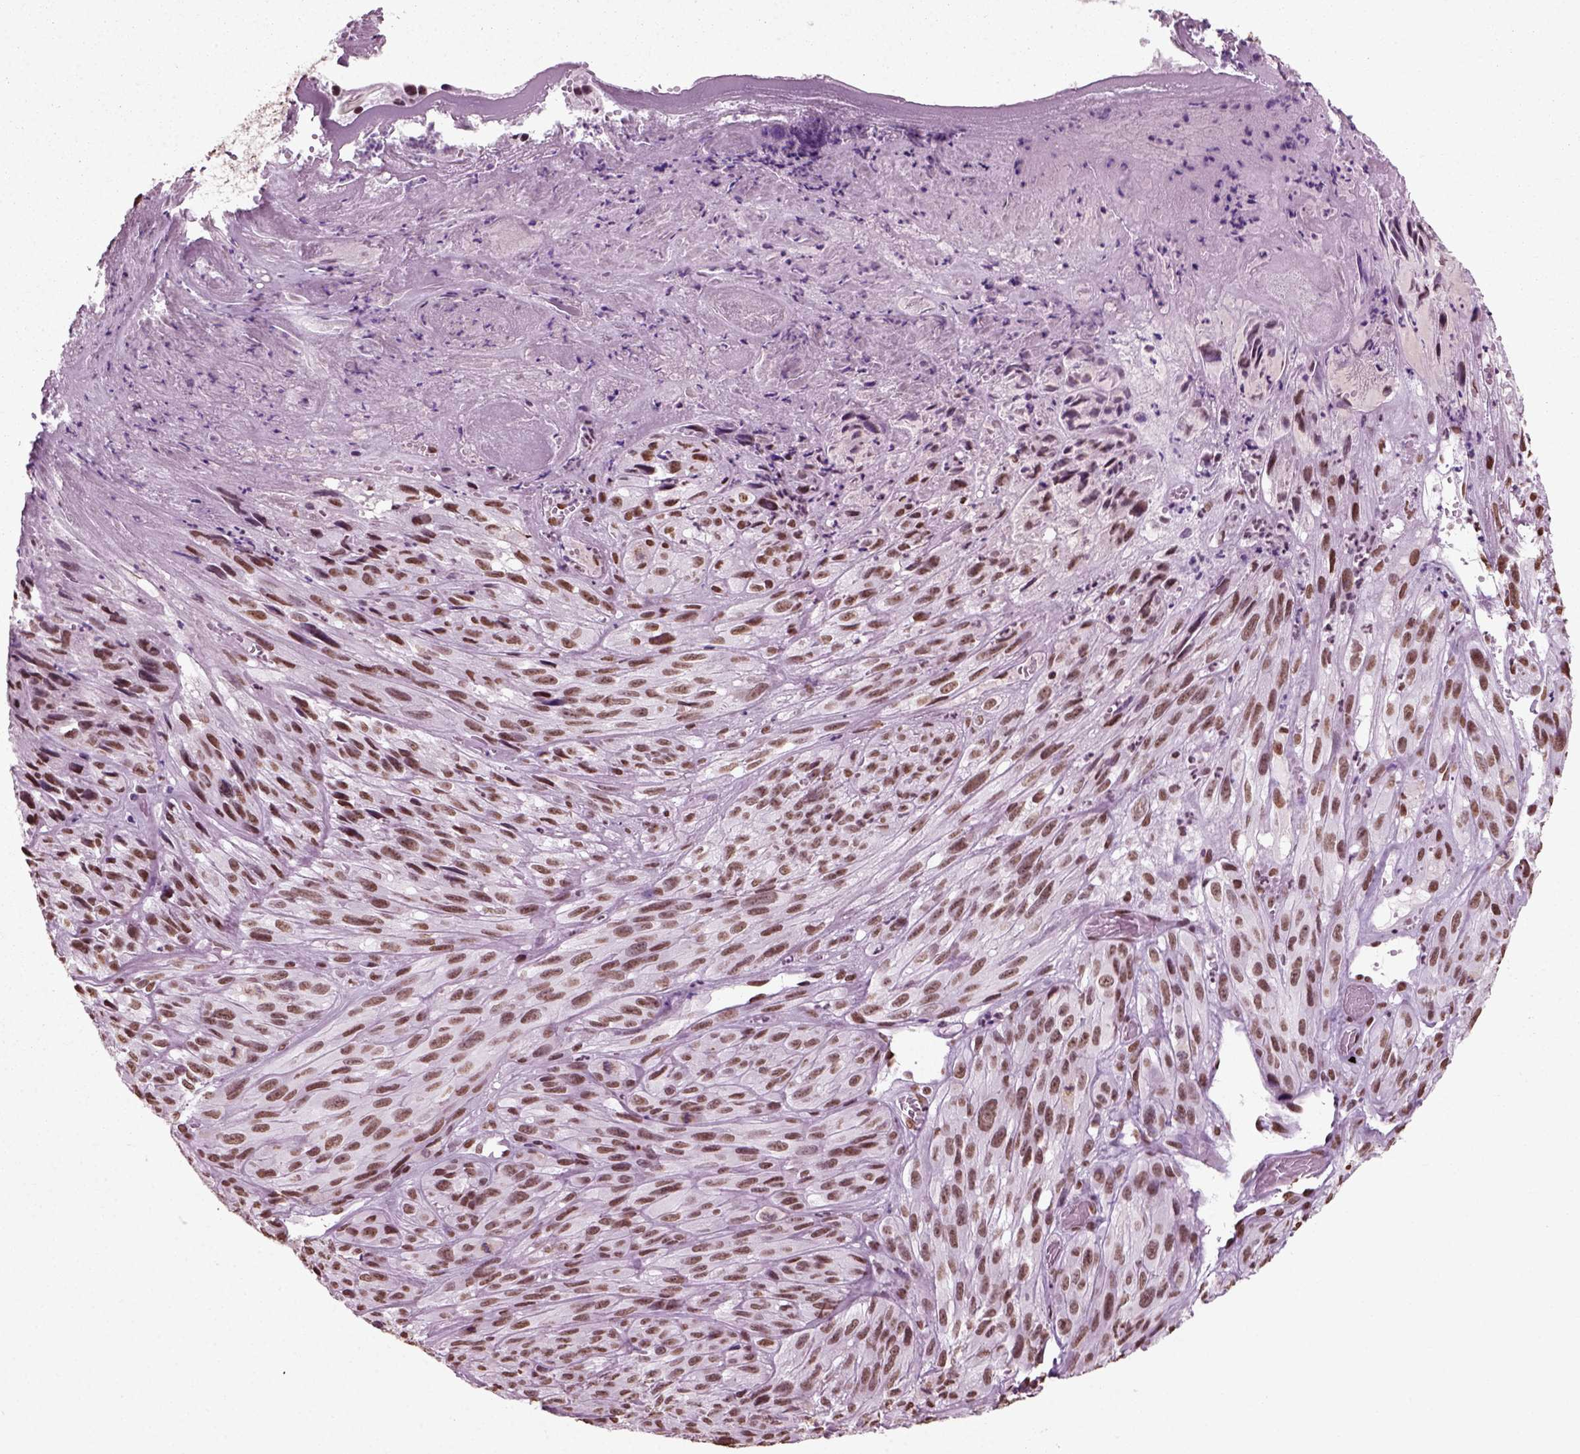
{"staining": {"intensity": "moderate", "quantity": ">75%", "location": "nuclear"}, "tissue": "melanoma", "cell_type": "Tumor cells", "image_type": "cancer", "snomed": [{"axis": "morphology", "description": "Malignant melanoma, NOS"}, {"axis": "topography", "description": "Skin"}], "caption": "High-magnification brightfield microscopy of malignant melanoma stained with DAB (3,3'-diaminobenzidine) (brown) and counterstained with hematoxylin (blue). tumor cells exhibit moderate nuclear staining is present in approximately>75% of cells.", "gene": "POLR1H", "patient": {"sex": "male", "age": 51}}